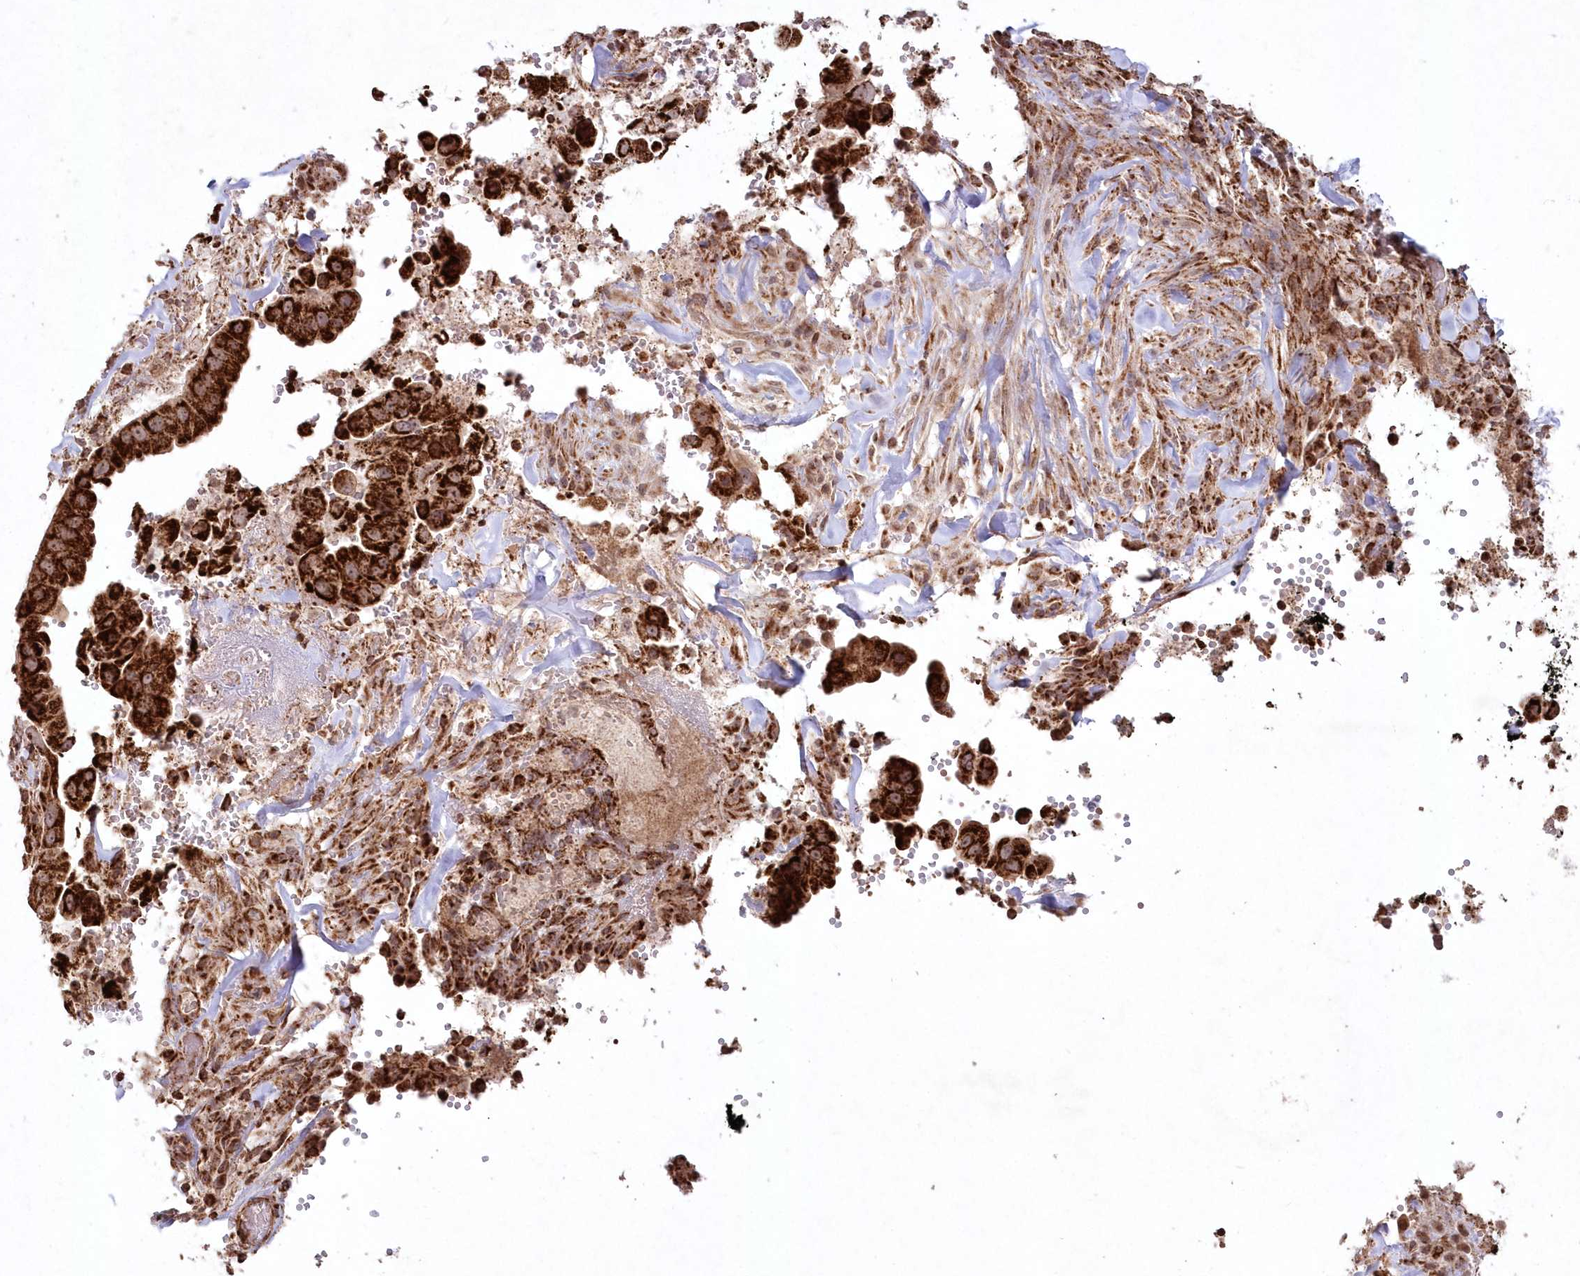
{"staining": {"intensity": "strong", "quantity": ">75%", "location": "cytoplasmic/membranous"}, "tissue": "pancreatic cancer", "cell_type": "Tumor cells", "image_type": "cancer", "snomed": [{"axis": "morphology", "description": "Inflammation, NOS"}, {"axis": "morphology", "description": "Adenocarcinoma, NOS"}, {"axis": "topography", "description": "Pancreas"}], "caption": "IHC photomicrograph of neoplastic tissue: pancreatic adenocarcinoma stained using immunohistochemistry (IHC) demonstrates high levels of strong protein expression localized specifically in the cytoplasmic/membranous of tumor cells, appearing as a cytoplasmic/membranous brown color.", "gene": "LRPPRC", "patient": {"sex": "female", "age": 56}}